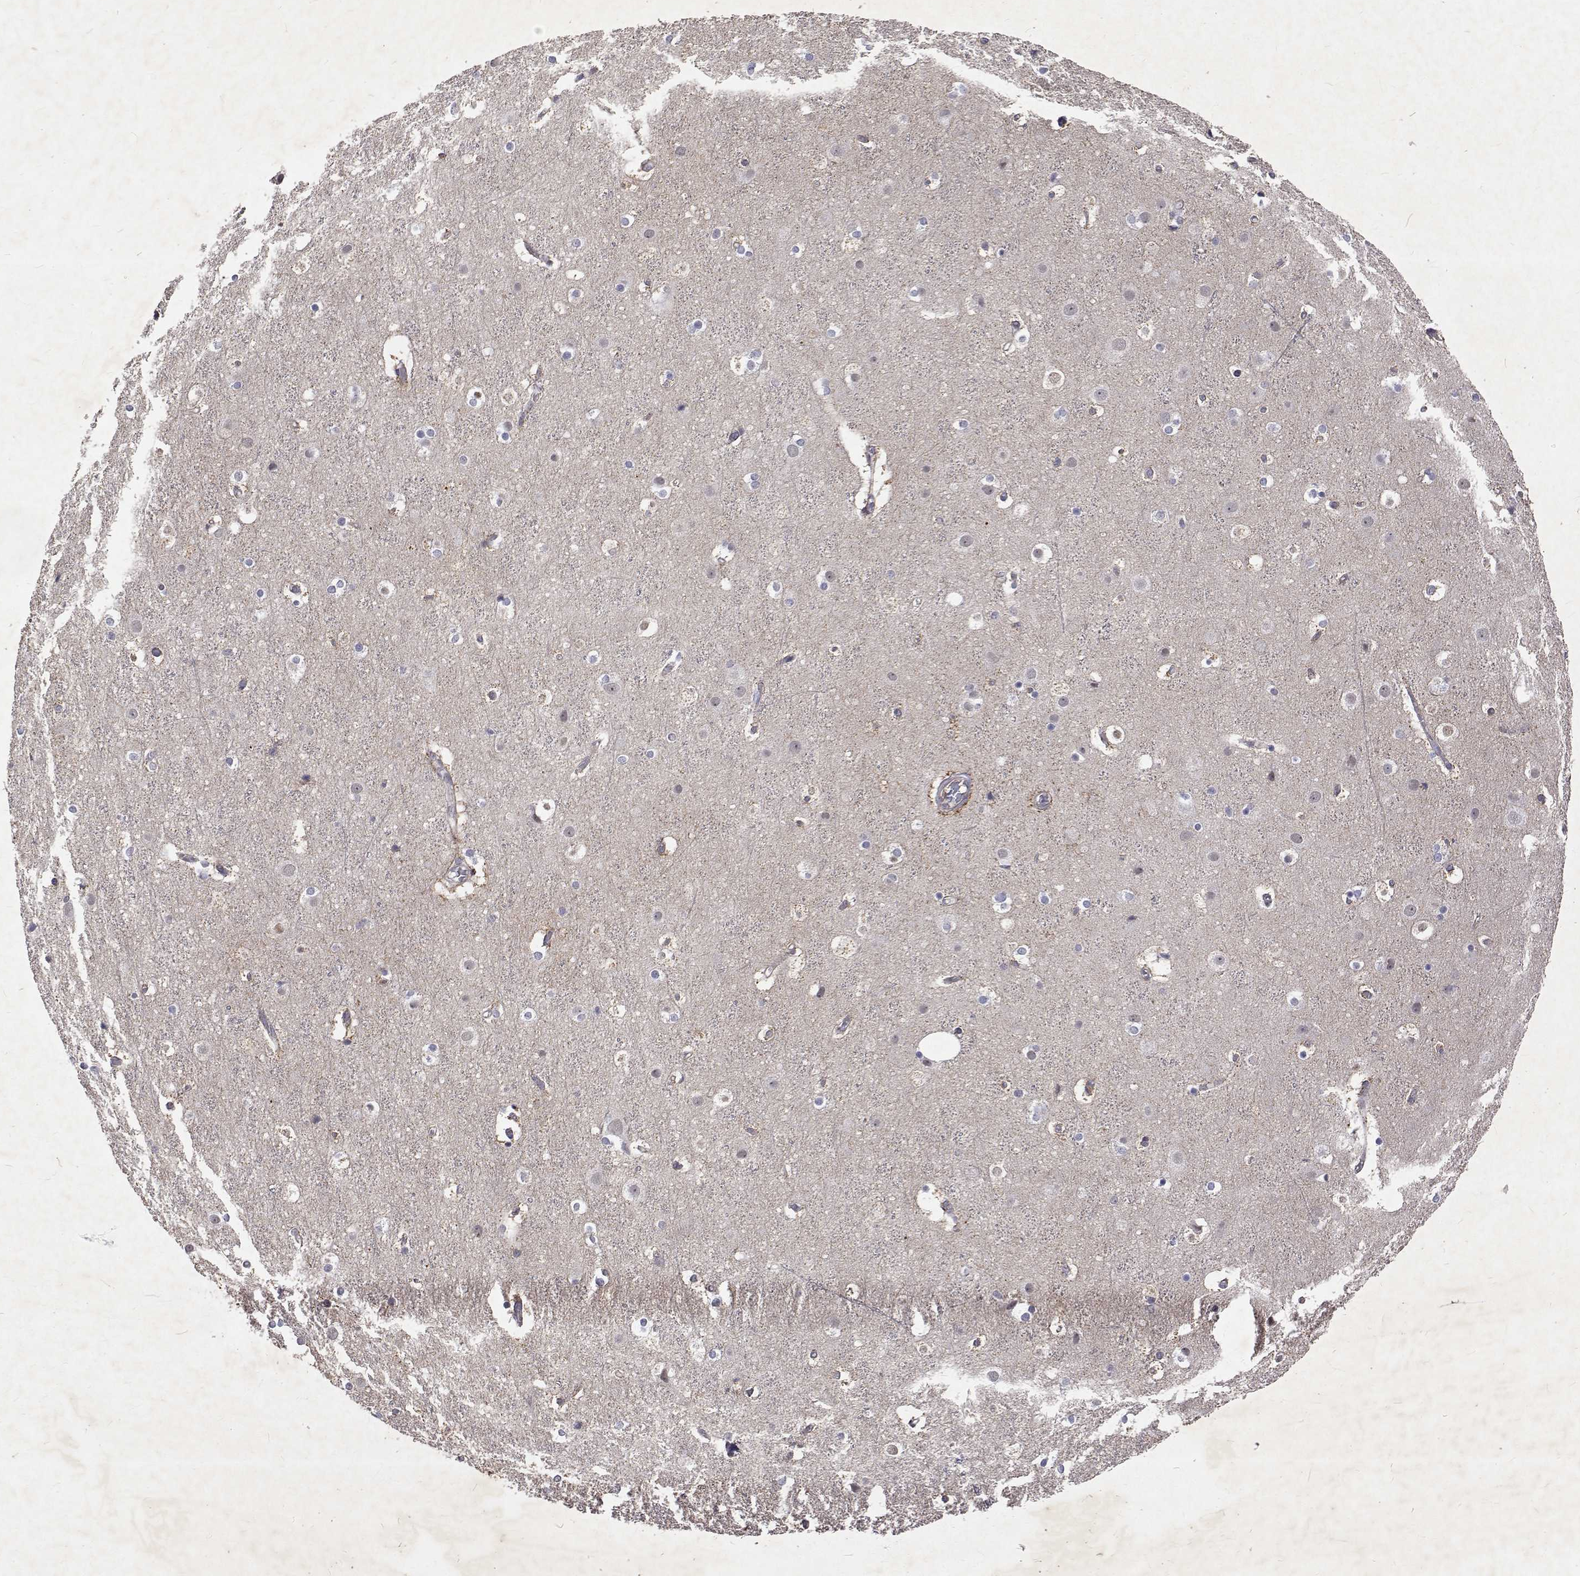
{"staining": {"intensity": "weak", "quantity": "25%-75%", "location": "cytoplasmic/membranous"}, "tissue": "cerebral cortex", "cell_type": "Endothelial cells", "image_type": "normal", "snomed": [{"axis": "morphology", "description": "Normal tissue, NOS"}, {"axis": "topography", "description": "Cerebral cortex"}], "caption": "High-magnification brightfield microscopy of unremarkable cerebral cortex stained with DAB (brown) and counterstained with hematoxylin (blue). endothelial cells exhibit weak cytoplasmic/membranous staining is present in approximately25%-75% of cells.", "gene": "ALKBH8", "patient": {"sex": "female", "age": 52}}